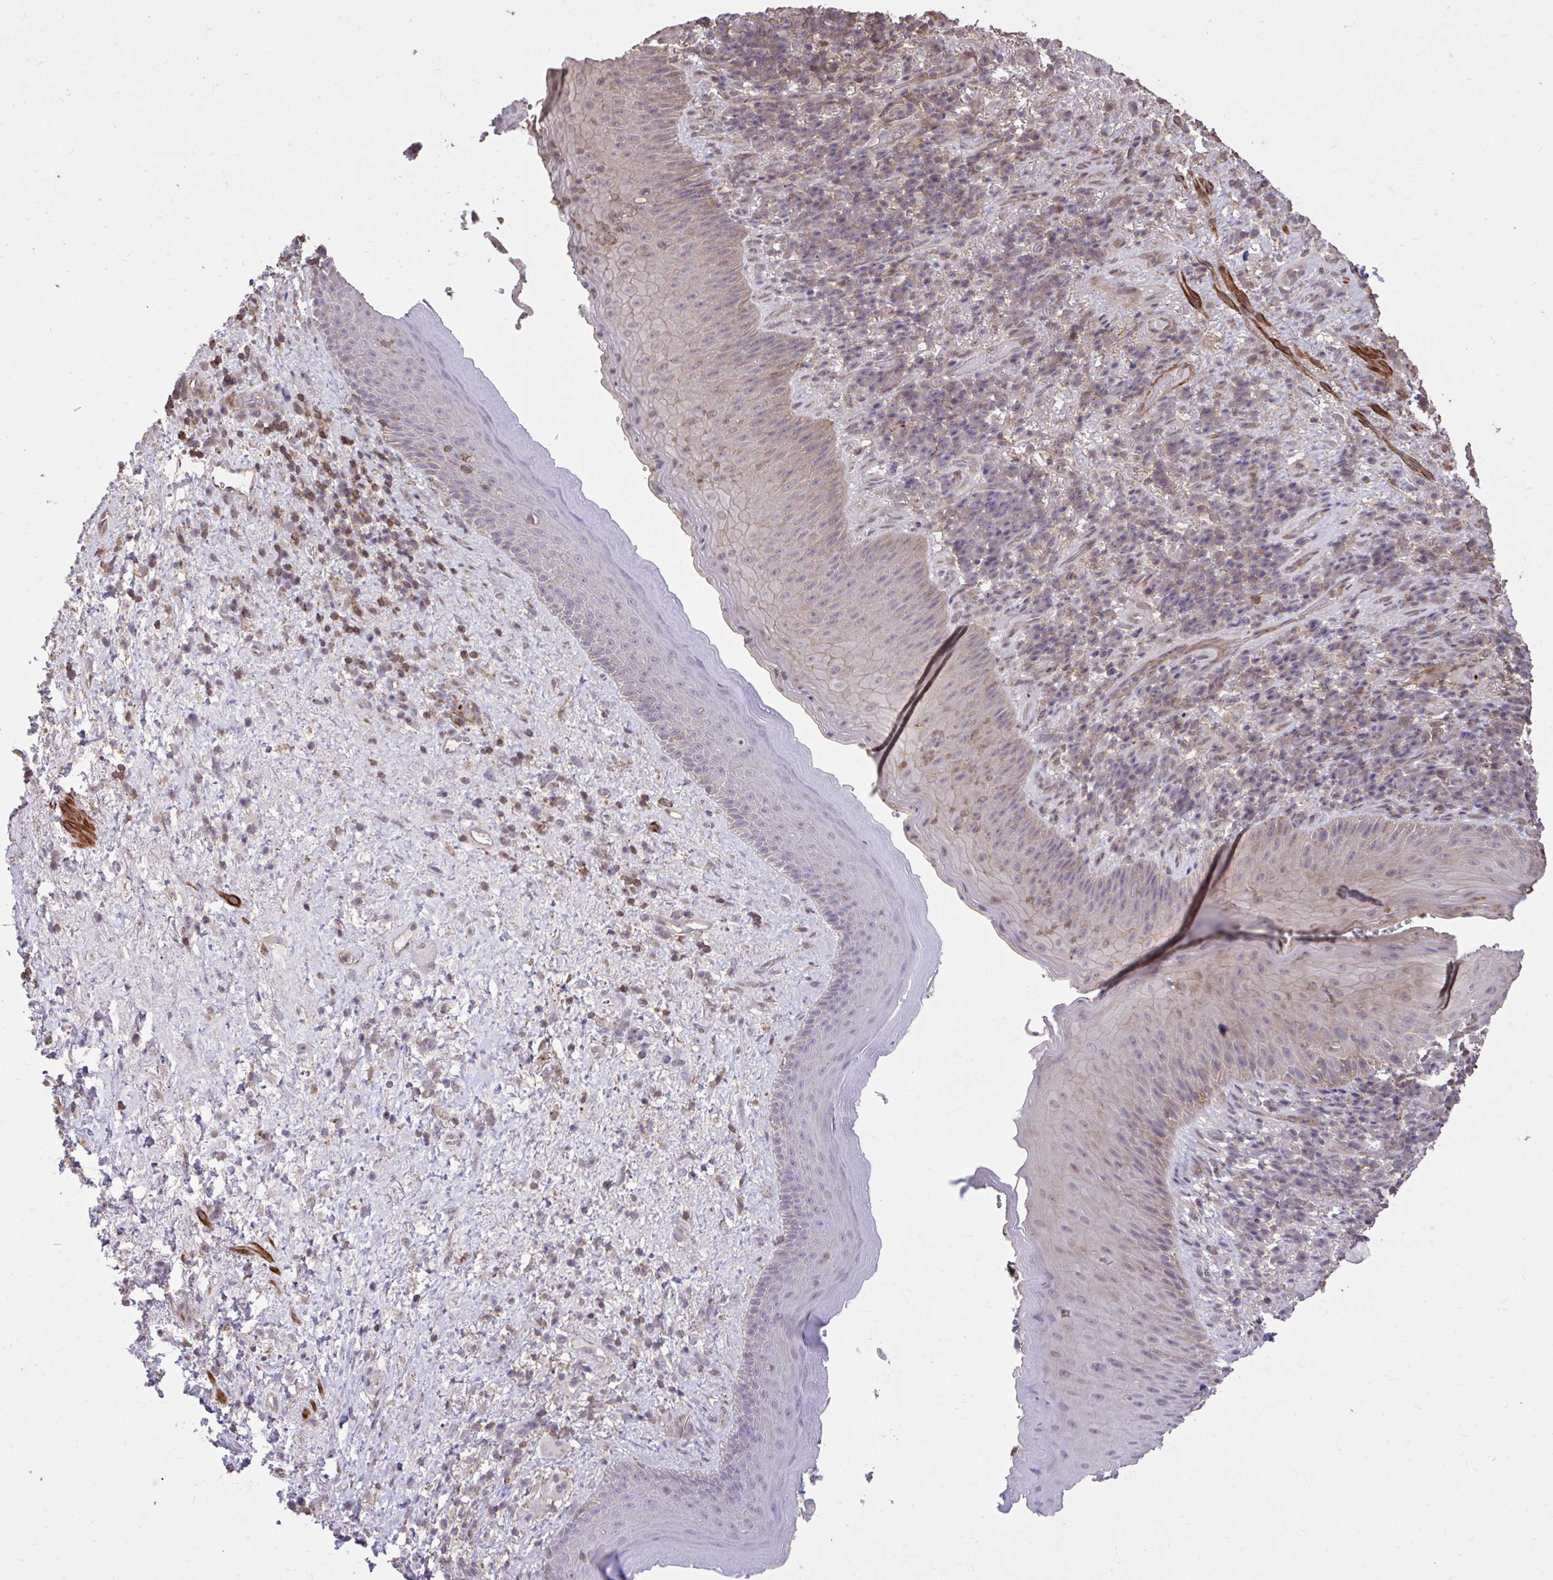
{"staining": {"intensity": "weak", "quantity": "<25%", "location": "cytoplasmic/membranous"}, "tissue": "skin", "cell_type": "Epidermal cells", "image_type": "normal", "snomed": [{"axis": "morphology", "description": "Normal tissue, NOS"}, {"axis": "topography", "description": "Anal"}], "caption": "Epidermal cells are negative for brown protein staining in unremarkable skin. (IHC, brightfield microscopy, high magnification).", "gene": "IGFL2", "patient": {"sex": "male", "age": 78}}